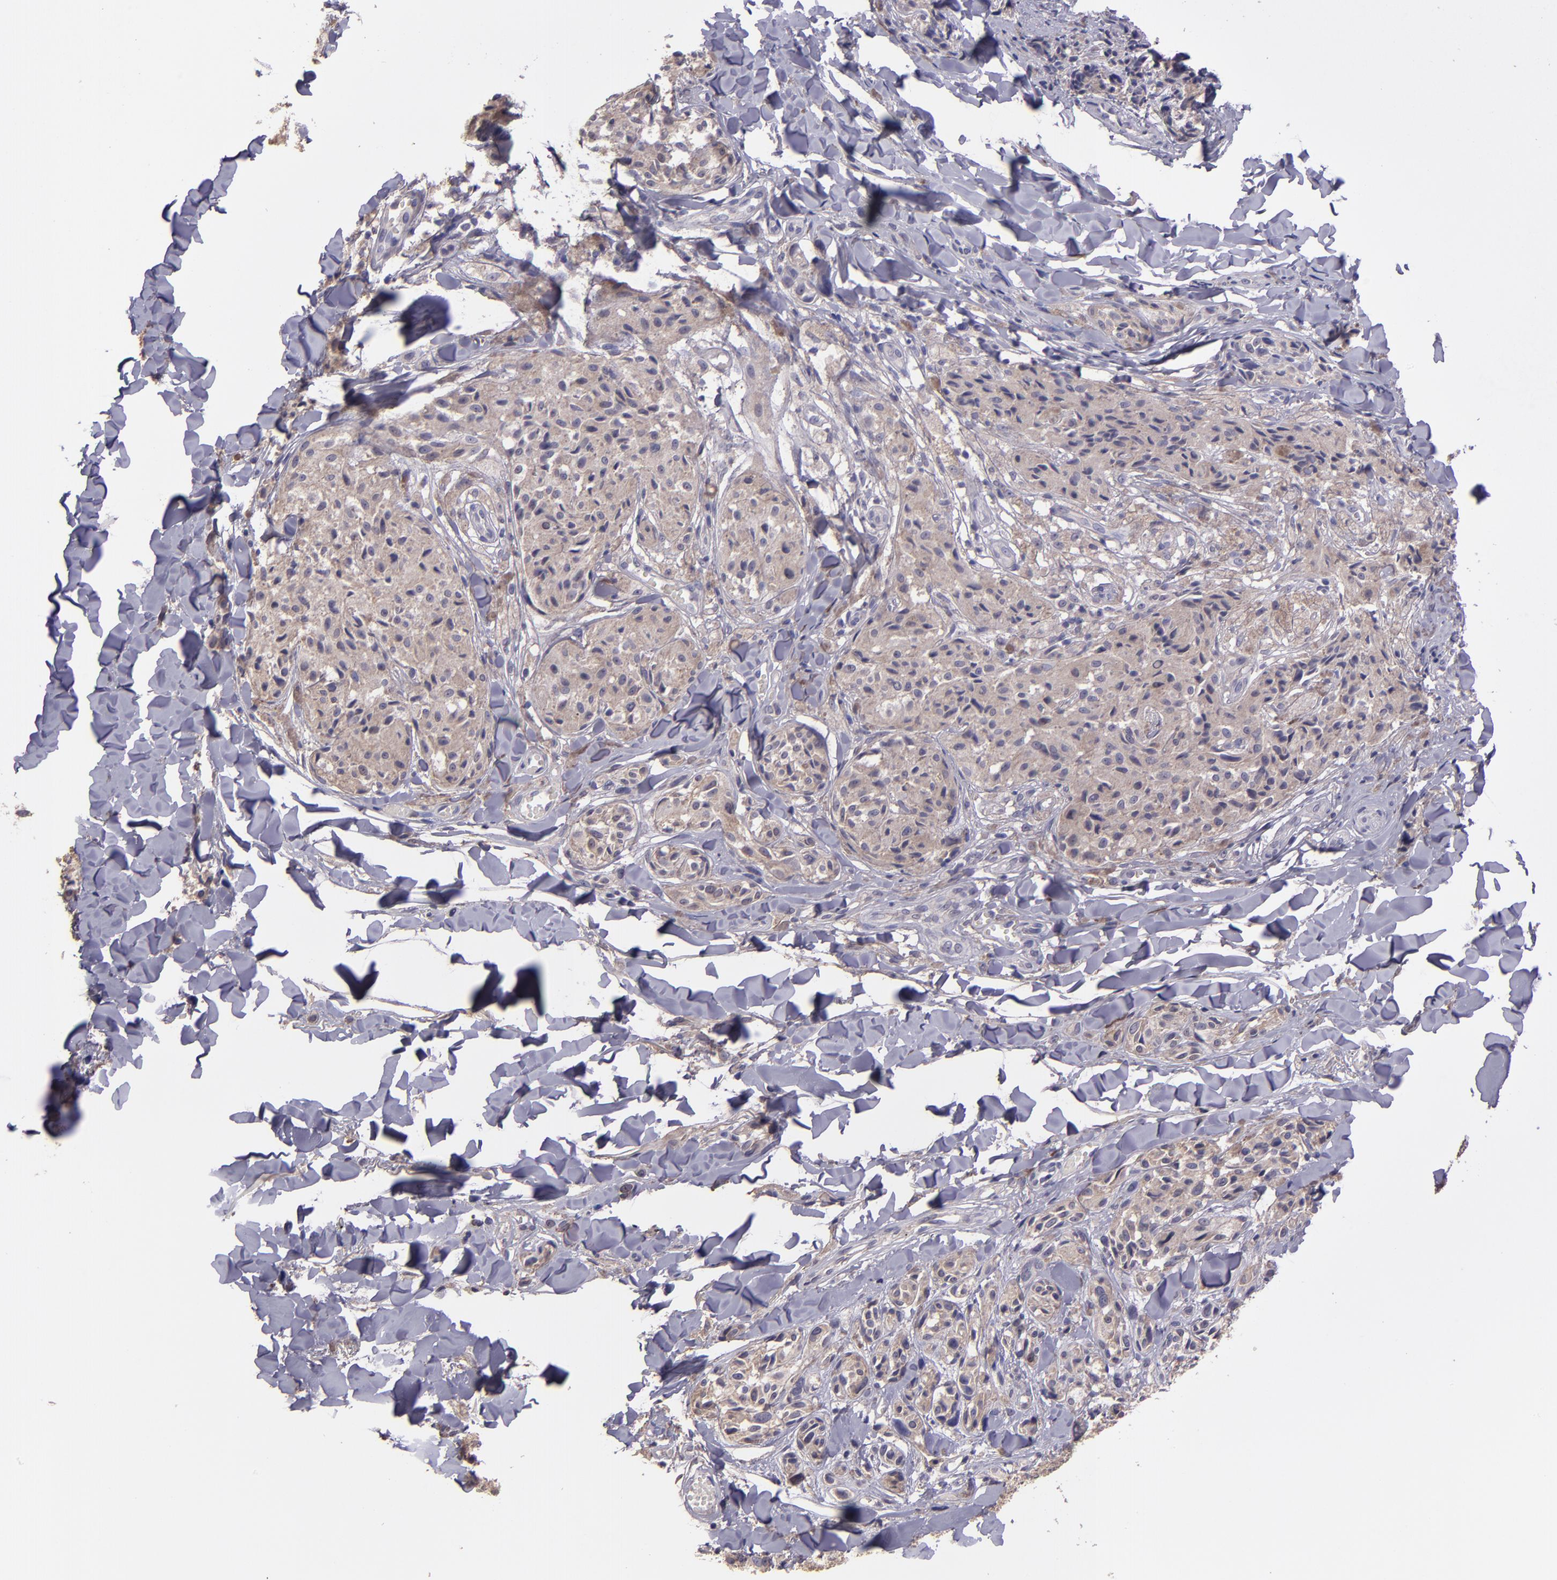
{"staining": {"intensity": "weak", "quantity": ">75%", "location": "cytoplasmic/membranous"}, "tissue": "melanoma", "cell_type": "Tumor cells", "image_type": "cancer", "snomed": [{"axis": "morphology", "description": "Malignant melanoma, Metastatic site"}, {"axis": "topography", "description": "Skin"}], "caption": "Immunohistochemistry (IHC) micrograph of melanoma stained for a protein (brown), which displays low levels of weak cytoplasmic/membranous positivity in approximately >75% of tumor cells.", "gene": "PAPPA", "patient": {"sex": "female", "age": 66}}